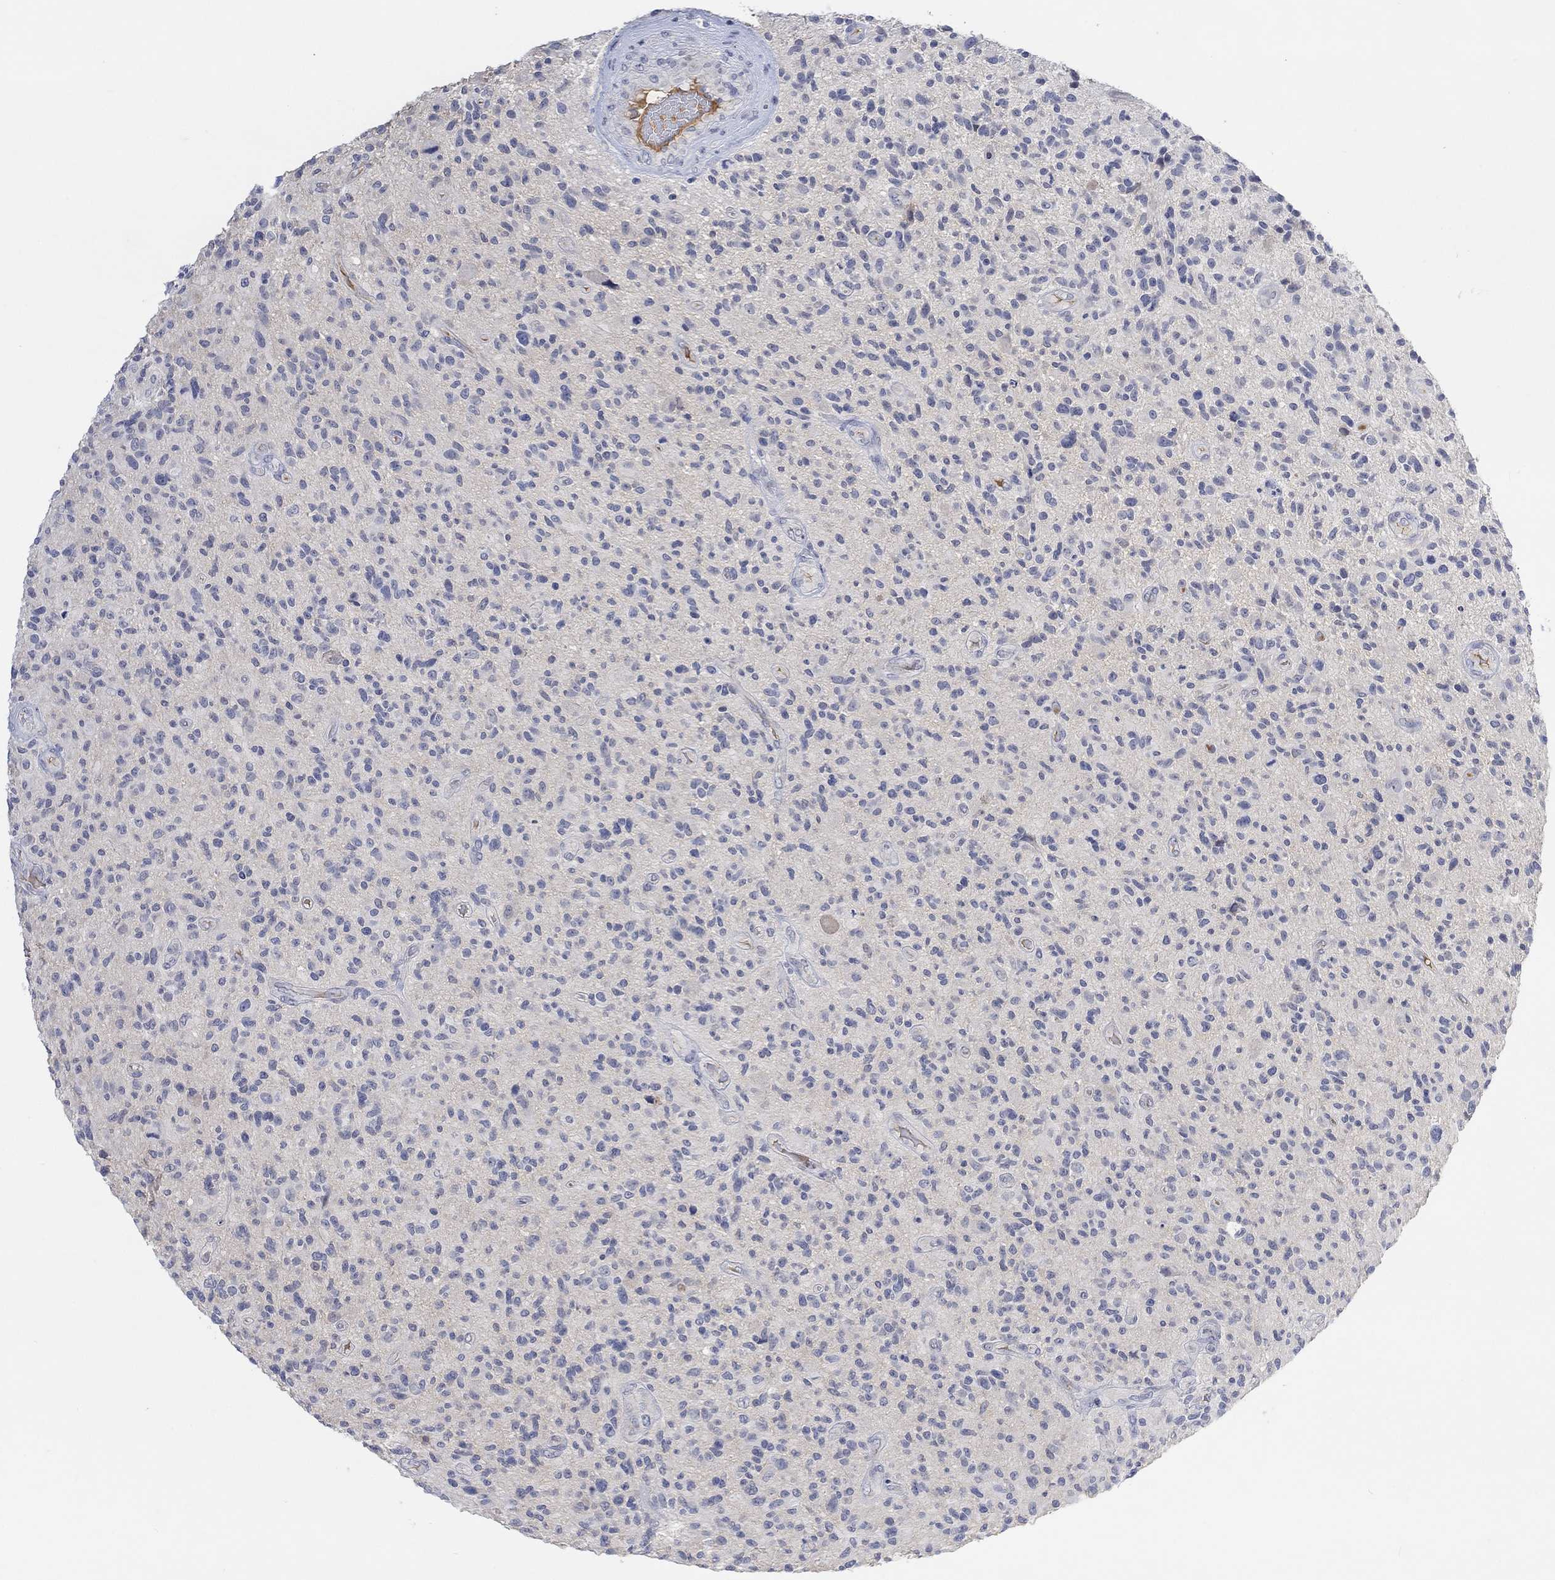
{"staining": {"intensity": "negative", "quantity": "none", "location": "none"}, "tissue": "glioma", "cell_type": "Tumor cells", "image_type": "cancer", "snomed": [{"axis": "morphology", "description": "Glioma, malignant, High grade"}, {"axis": "topography", "description": "Brain"}], "caption": "This is an immunohistochemistry (IHC) histopathology image of high-grade glioma (malignant). There is no staining in tumor cells.", "gene": "MSTN", "patient": {"sex": "male", "age": 47}}